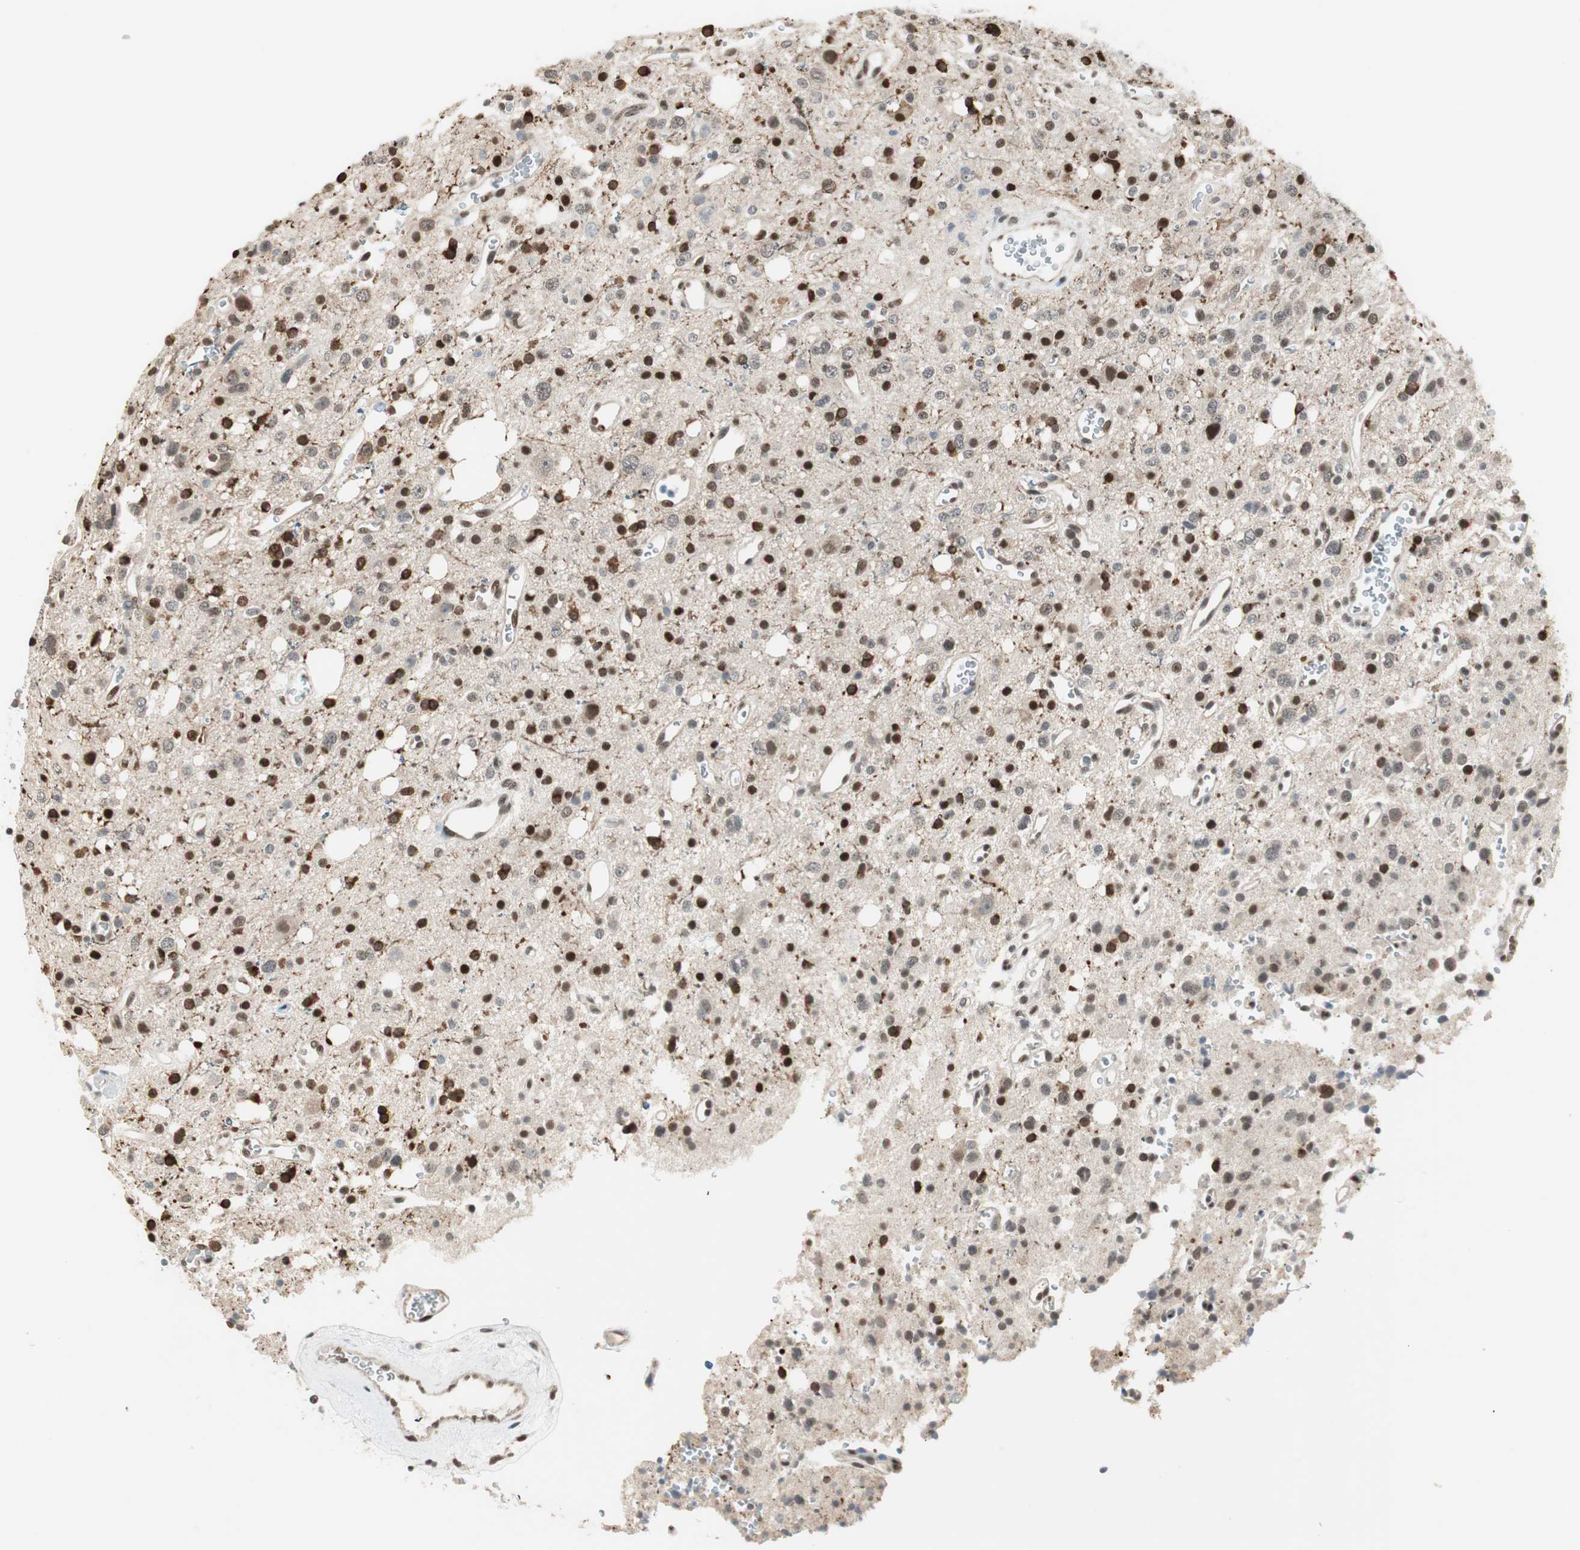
{"staining": {"intensity": "strong", "quantity": "25%-75%", "location": "nuclear"}, "tissue": "glioma", "cell_type": "Tumor cells", "image_type": "cancer", "snomed": [{"axis": "morphology", "description": "Glioma, malignant, High grade"}, {"axis": "topography", "description": "Brain"}], "caption": "Brown immunohistochemical staining in malignant glioma (high-grade) reveals strong nuclear expression in about 25%-75% of tumor cells. Nuclei are stained in blue.", "gene": "ZBTB17", "patient": {"sex": "male", "age": 47}}